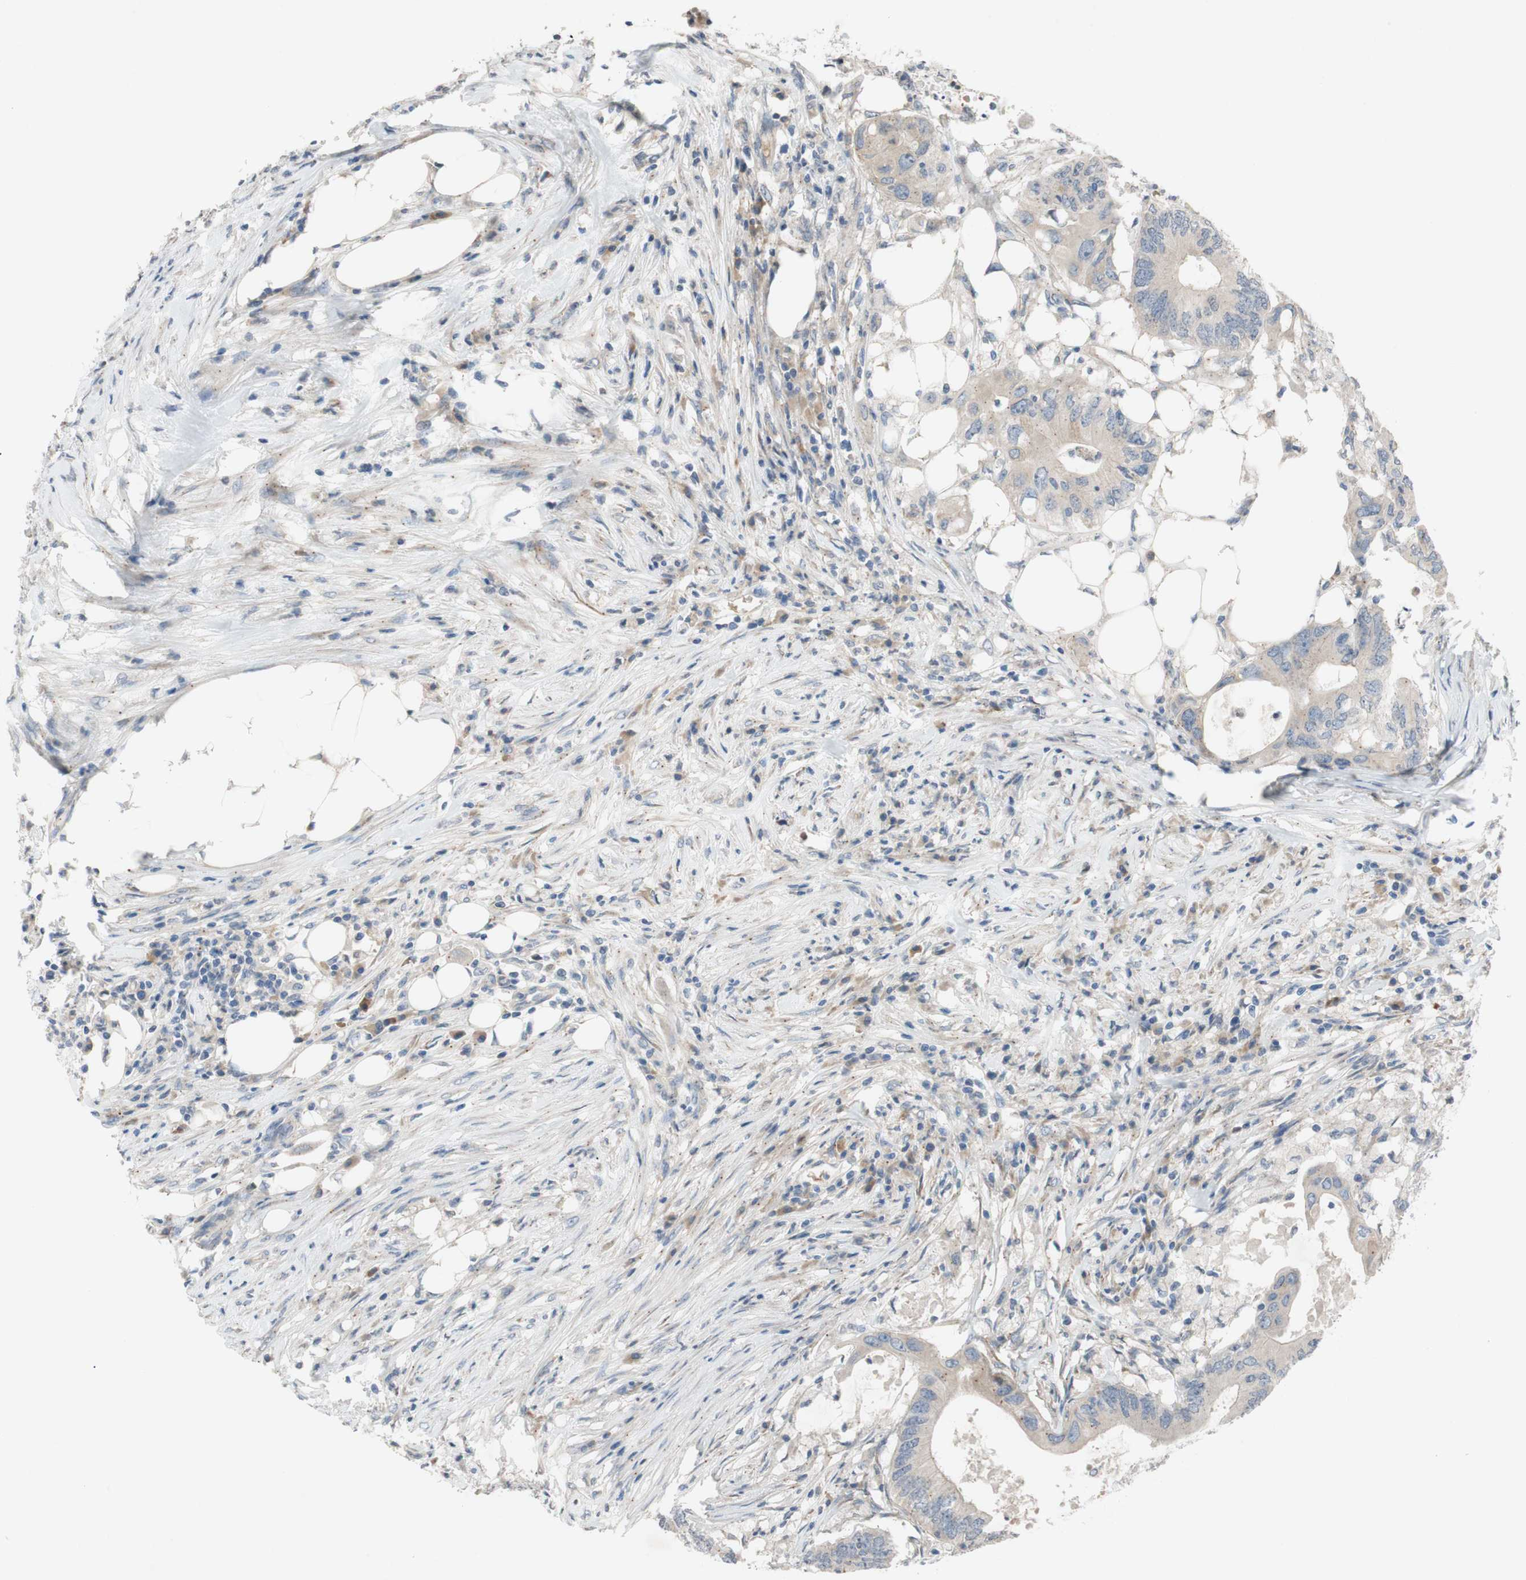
{"staining": {"intensity": "weak", "quantity": ">75%", "location": "cytoplasmic/membranous"}, "tissue": "colorectal cancer", "cell_type": "Tumor cells", "image_type": "cancer", "snomed": [{"axis": "morphology", "description": "Adenocarcinoma, NOS"}, {"axis": "topography", "description": "Colon"}], "caption": "Human colorectal cancer (adenocarcinoma) stained with a brown dye reveals weak cytoplasmic/membranous positive positivity in approximately >75% of tumor cells.", "gene": "ADD2", "patient": {"sex": "male", "age": 71}}